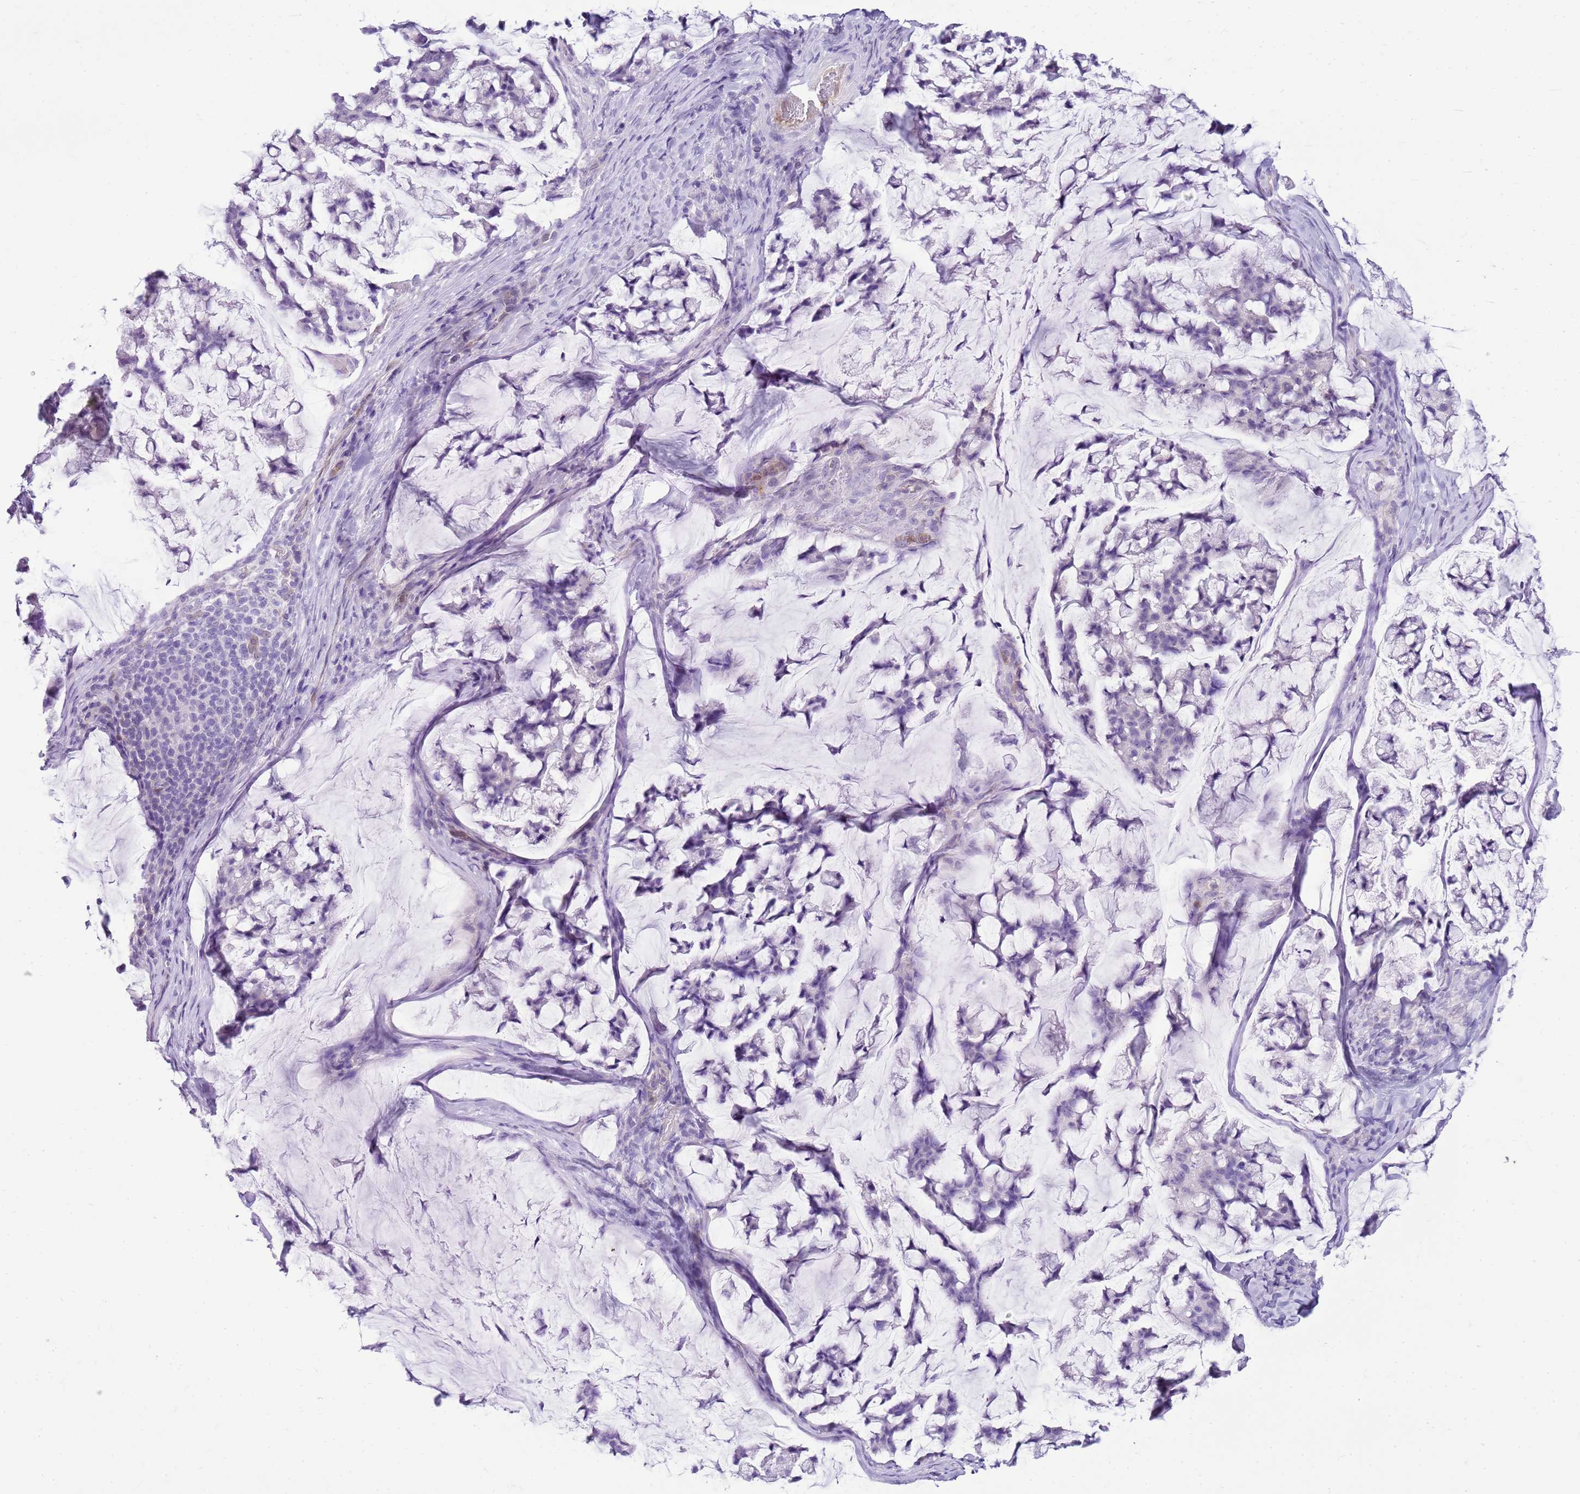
{"staining": {"intensity": "negative", "quantity": "none", "location": "none"}, "tissue": "stomach cancer", "cell_type": "Tumor cells", "image_type": "cancer", "snomed": [{"axis": "morphology", "description": "Adenocarcinoma, NOS"}, {"axis": "topography", "description": "Stomach, lower"}], "caption": "This is a photomicrograph of immunohistochemistry staining of stomach cancer, which shows no staining in tumor cells.", "gene": "SULT1E1", "patient": {"sex": "male", "age": 67}}